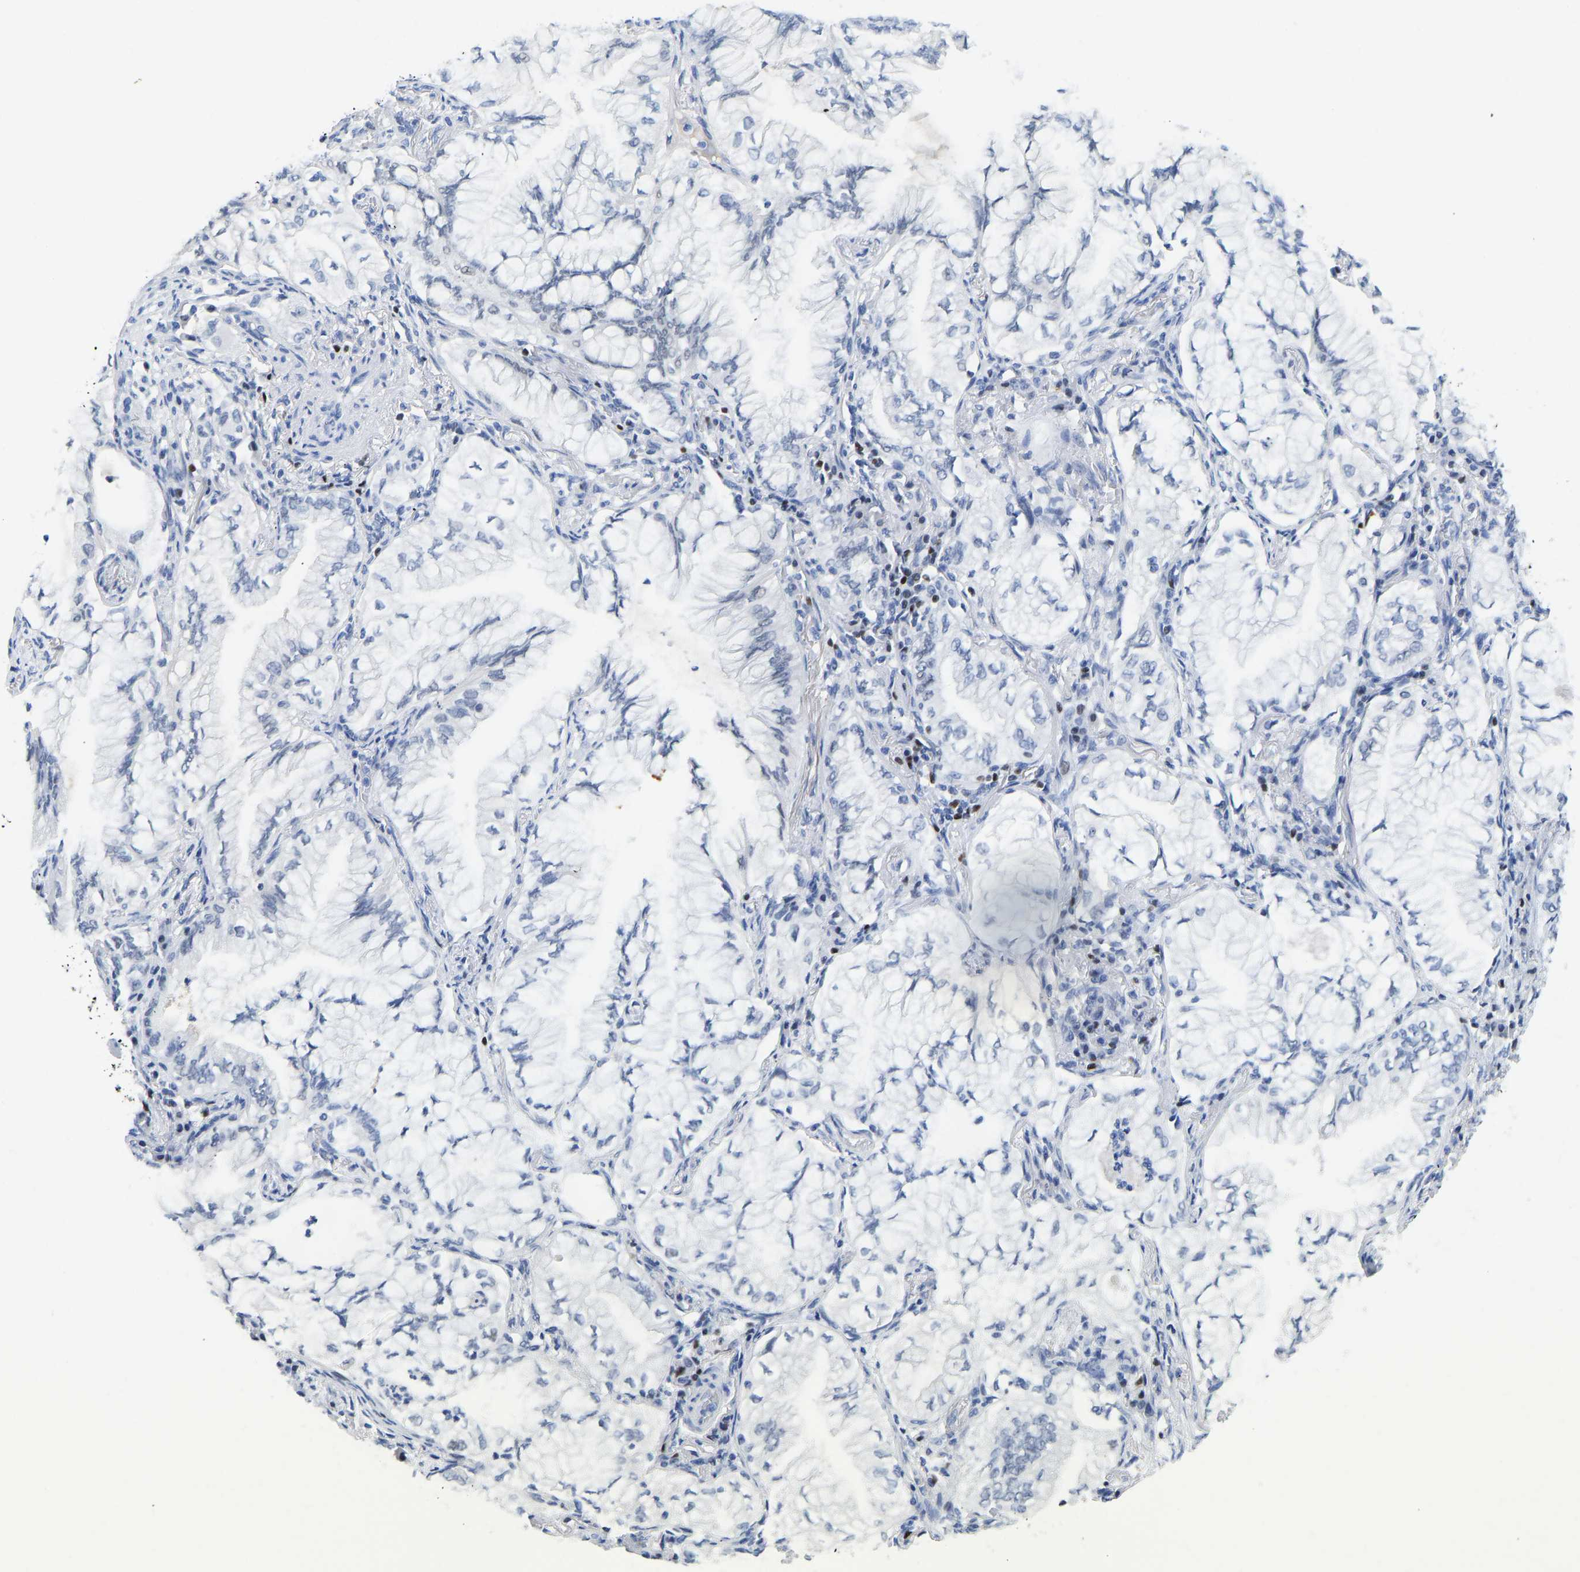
{"staining": {"intensity": "negative", "quantity": "none", "location": "none"}, "tissue": "lung cancer", "cell_type": "Tumor cells", "image_type": "cancer", "snomed": [{"axis": "morphology", "description": "Adenocarcinoma, NOS"}, {"axis": "topography", "description": "Lung"}], "caption": "This is an immunohistochemistry (IHC) micrograph of human lung cancer (adenocarcinoma). There is no staining in tumor cells.", "gene": "TCF7", "patient": {"sex": "female", "age": 70}}